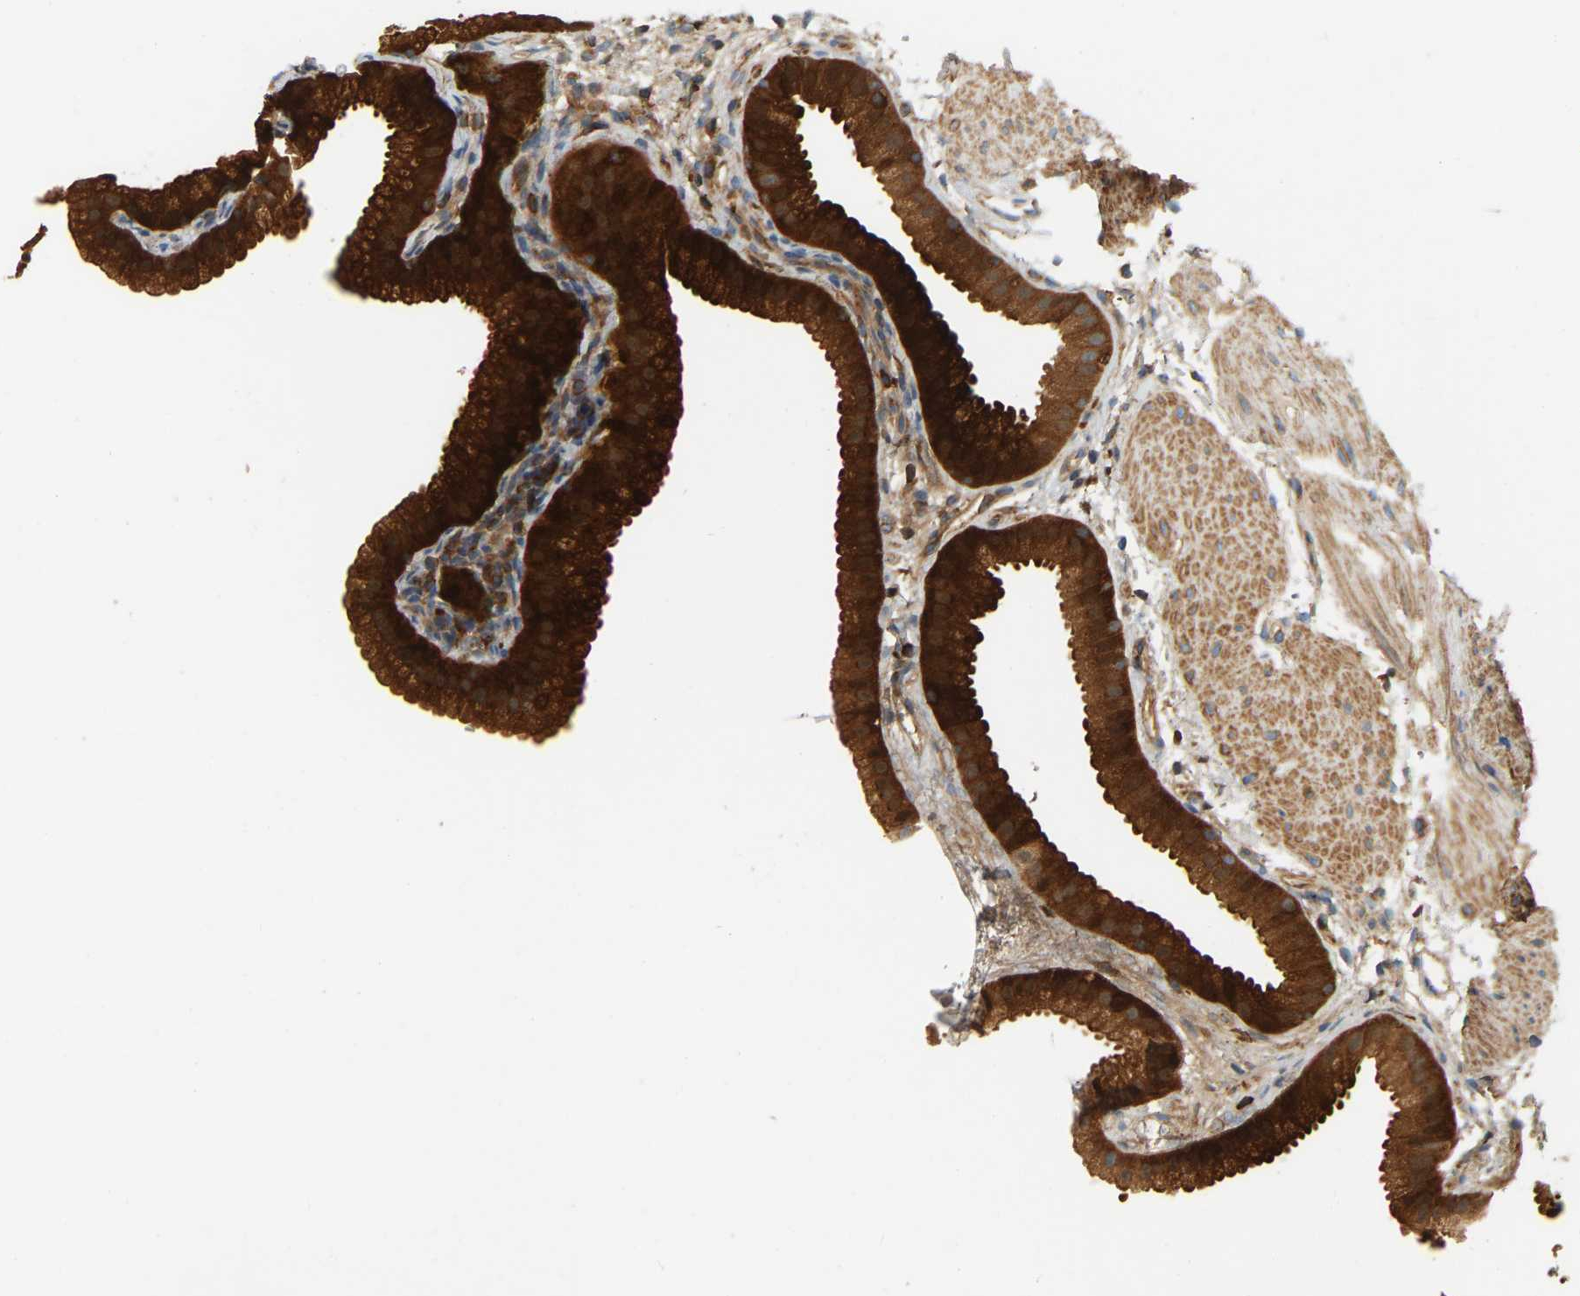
{"staining": {"intensity": "strong", "quantity": ">75%", "location": "cytoplasmic/membranous"}, "tissue": "gallbladder", "cell_type": "Glandular cells", "image_type": "normal", "snomed": [{"axis": "morphology", "description": "Normal tissue, NOS"}, {"axis": "topography", "description": "Gallbladder"}], "caption": "Strong cytoplasmic/membranous positivity is identified in about >75% of glandular cells in benign gallbladder. (IHC, brightfield microscopy, high magnification).", "gene": "AKAP13", "patient": {"sex": "female", "age": 64}}